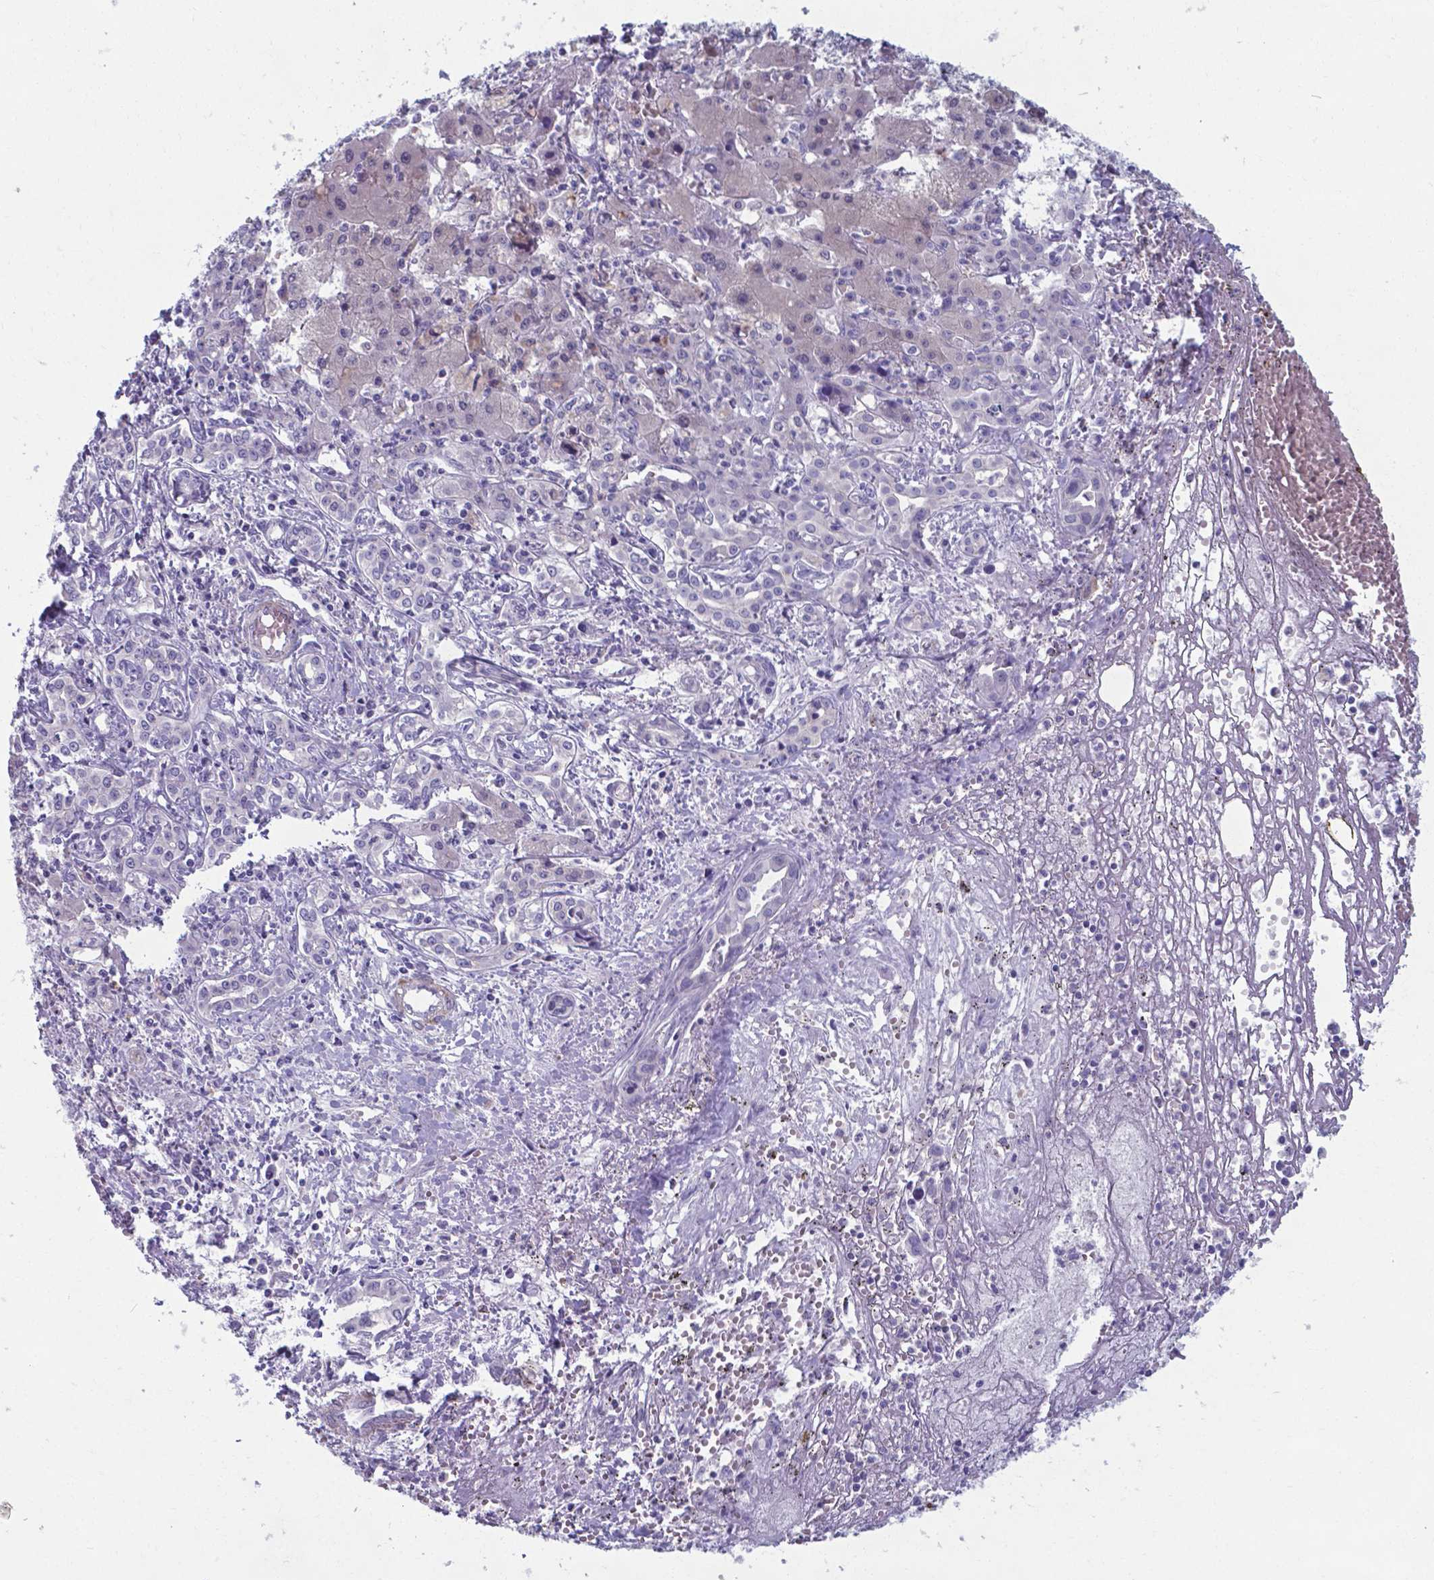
{"staining": {"intensity": "negative", "quantity": "none", "location": "none"}, "tissue": "liver cancer", "cell_type": "Tumor cells", "image_type": "cancer", "snomed": [{"axis": "morphology", "description": "Cholangiocarcinoma"}, {"axis": "topography", "description": "Liver"}], "caption": "A histopathology image of human cholangiocarcinoma (liver) is negative for staining in tumor cells.", "gene": "AP5B1", "patient": {"sex": "female", "age": 64}}